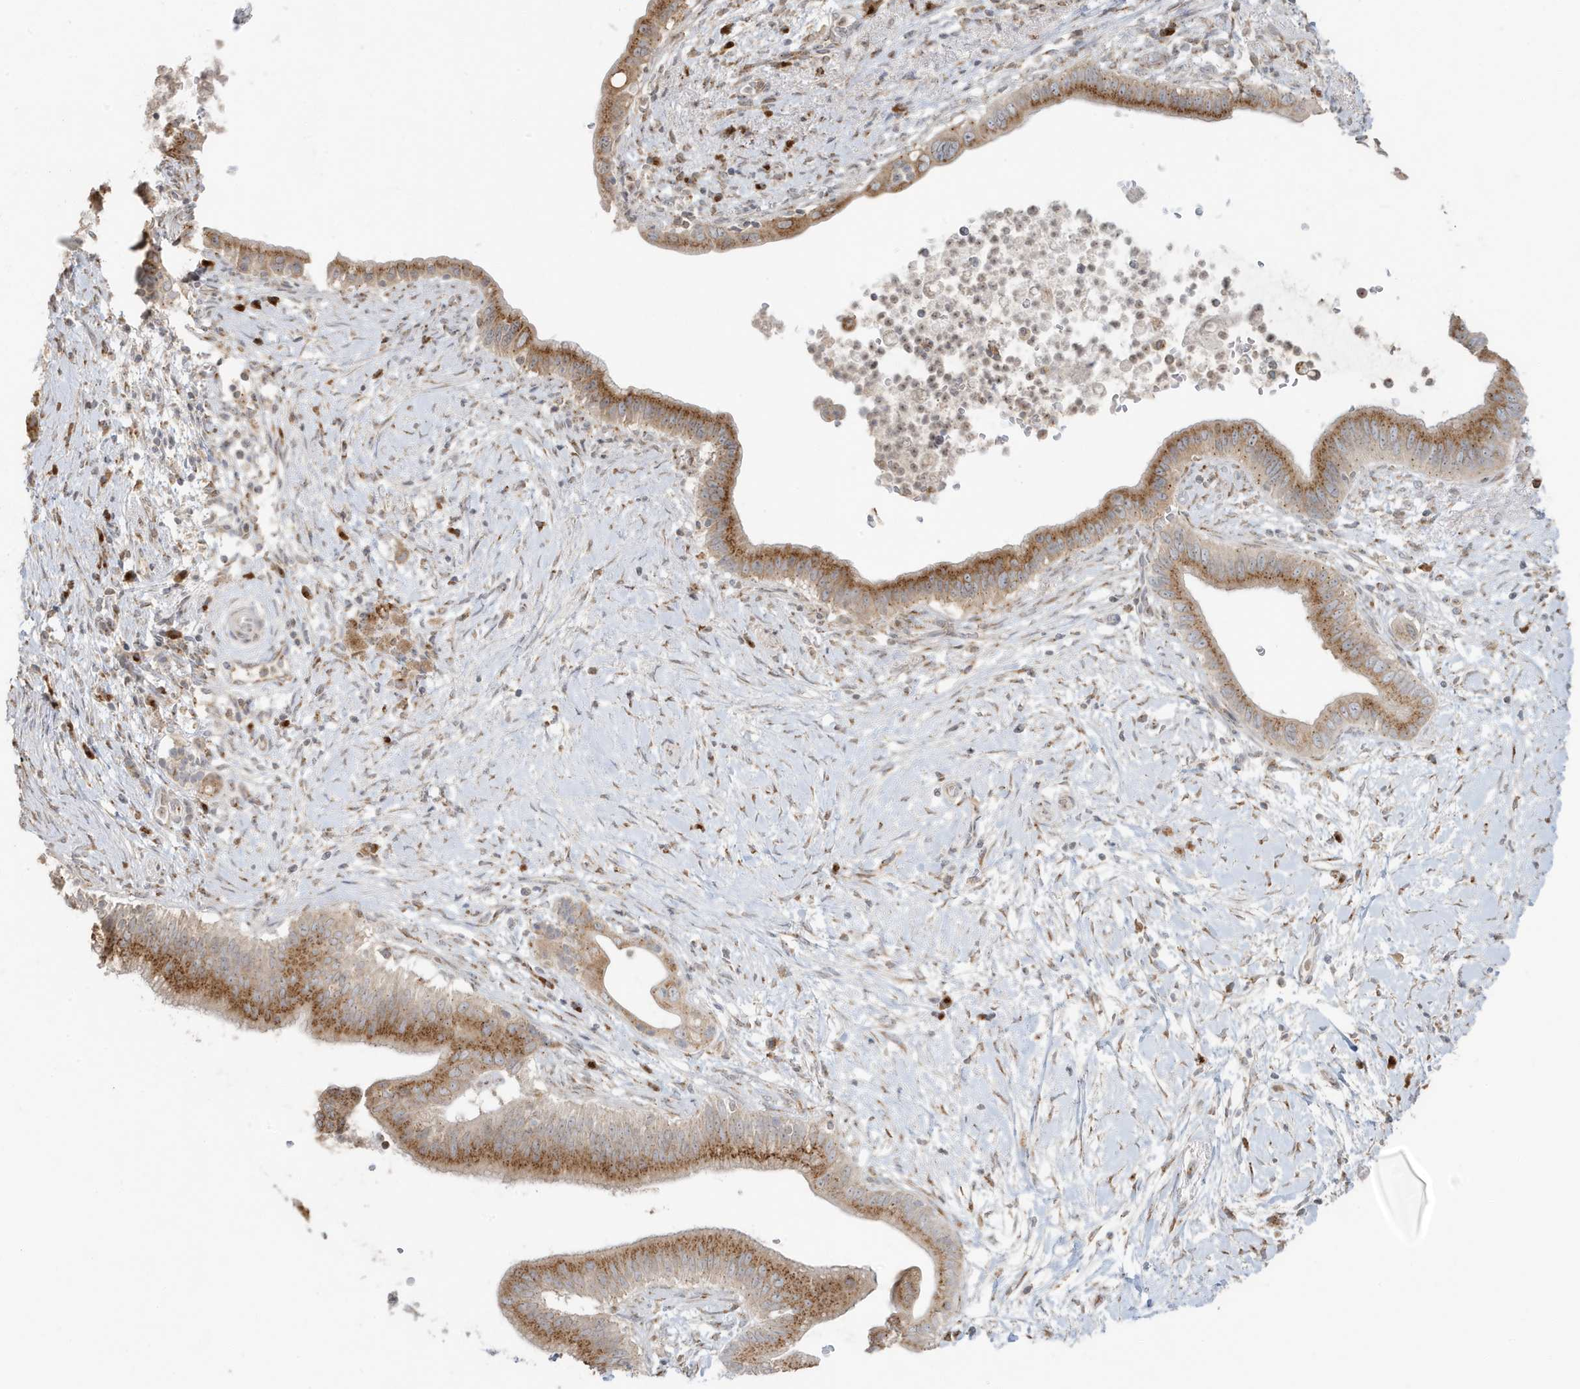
{"staining": {"intensity": "moderate", "quantity": ">75%", "location": "cytoplasmic/membranous"}, "tissue": "pancreatic cancer", "cell_type": "Tumor cells", "image_type": "cancer", "snomed": [{"axis": "morphology", "description": "Adenocarcinoma, NOS"}, {"axis": "topography", "description": "Pancreas"}], "caption": "Adenocarcinoma (pancreatic) stained with IHC shows moderate cytoplasmic/membranous positivity in approximately >75% of tumor cells.", "gene": "RER1", "patient": {"sex": "male", "age": 68}}